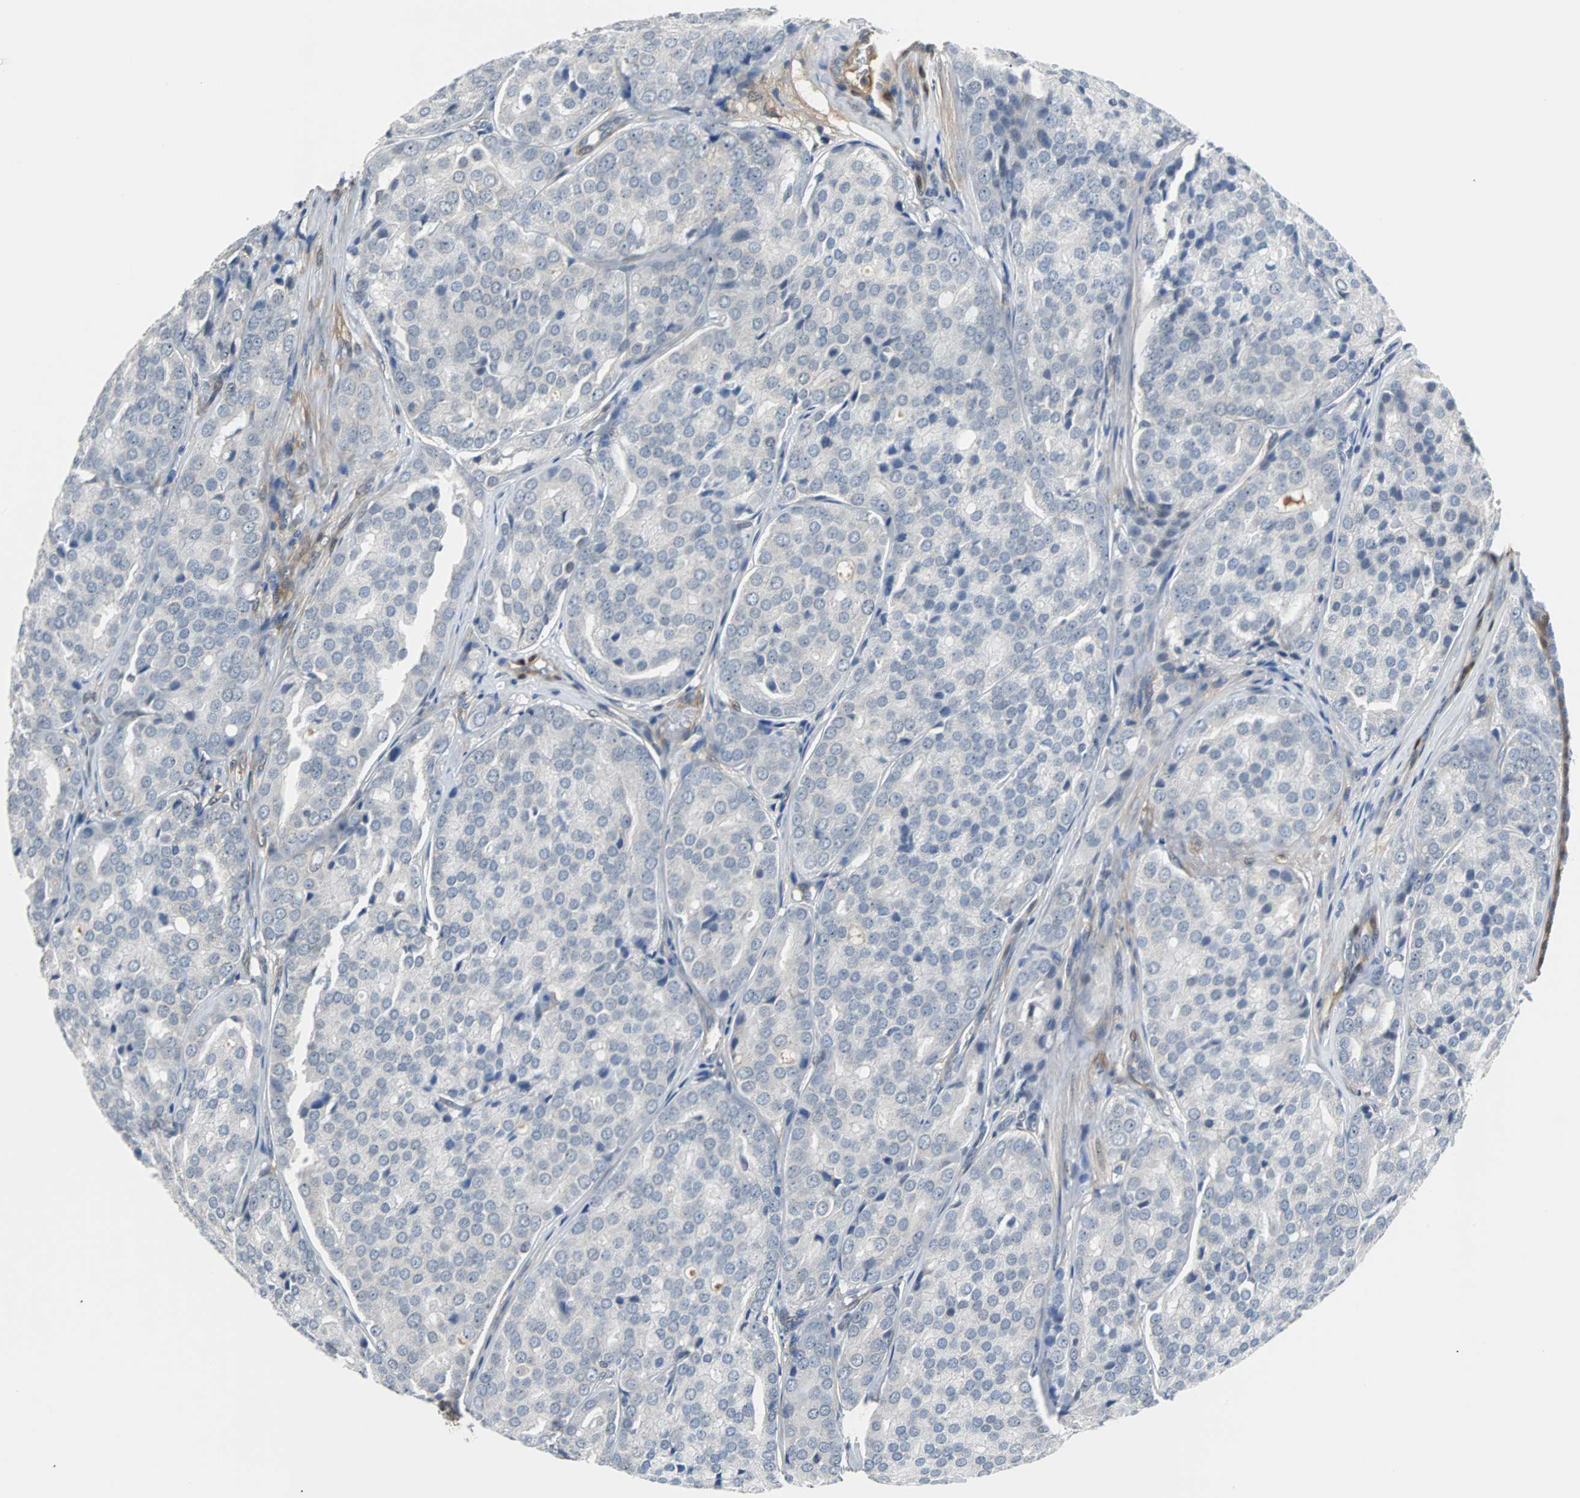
{"staining": {"intensity": "negative", "quantity": "none", "location": "none"}, "tissue": "prostate cancer", "cell_type": "Tumor cells", "image_type": "cancer", "snomed": [{"axis": "morphology", "description": "Adenocarcinoma, High grade"}, {"axis": "topography", "description": "Prostate"}], "caption": "The image displays no significant positivity in tumor cells of prostate adenocarcinoma (high-grade).", "gene": "FHL2", "patient": {"sex": "male", "age": 64}}